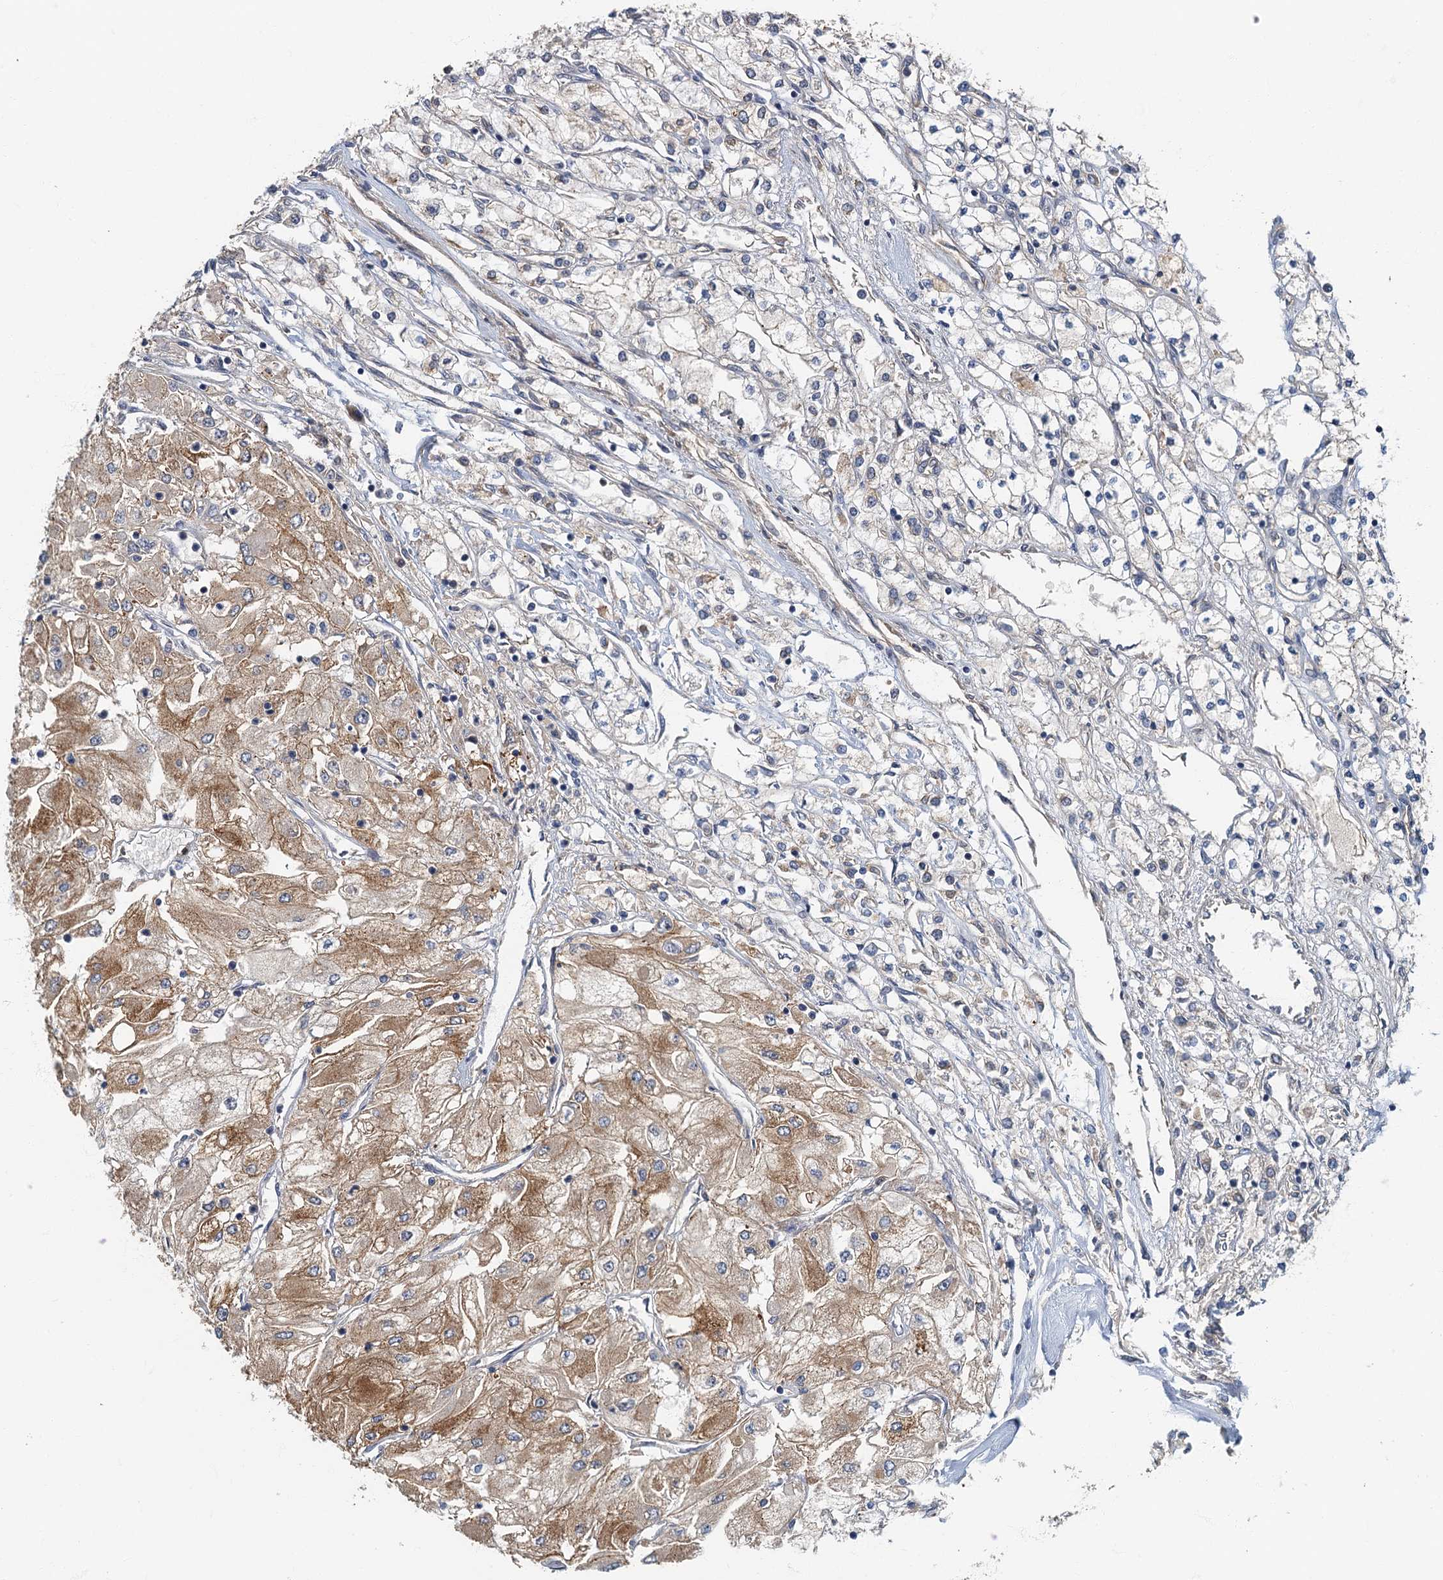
{"staining": {"intensity": "moderate", "quantity": "25%-75%", "location": "cytoplasmic/membranous"}, "tissue": "renal cancer", "cell_type": "Tumor cells", "image_type": "cancer", "snomed": [{"axis": "morphology", "description": "Adenocarcinoma, NOS"}, {"axis": "topography", "description": "Kidney"}], "caption": "Immunohistochemistry (IHC) histopathology image of neoplastic tissue: renal adenocarcinoma stained using immunohistochemistry shows medium levels of moderate protein expression localized specifically in the cytoplasmic/membranous of tumor cells, appearing as a cytoplasmic/membranous brown color.", "gene": "CKAP2L", "patient": {"sex": "male", "age": 80}}